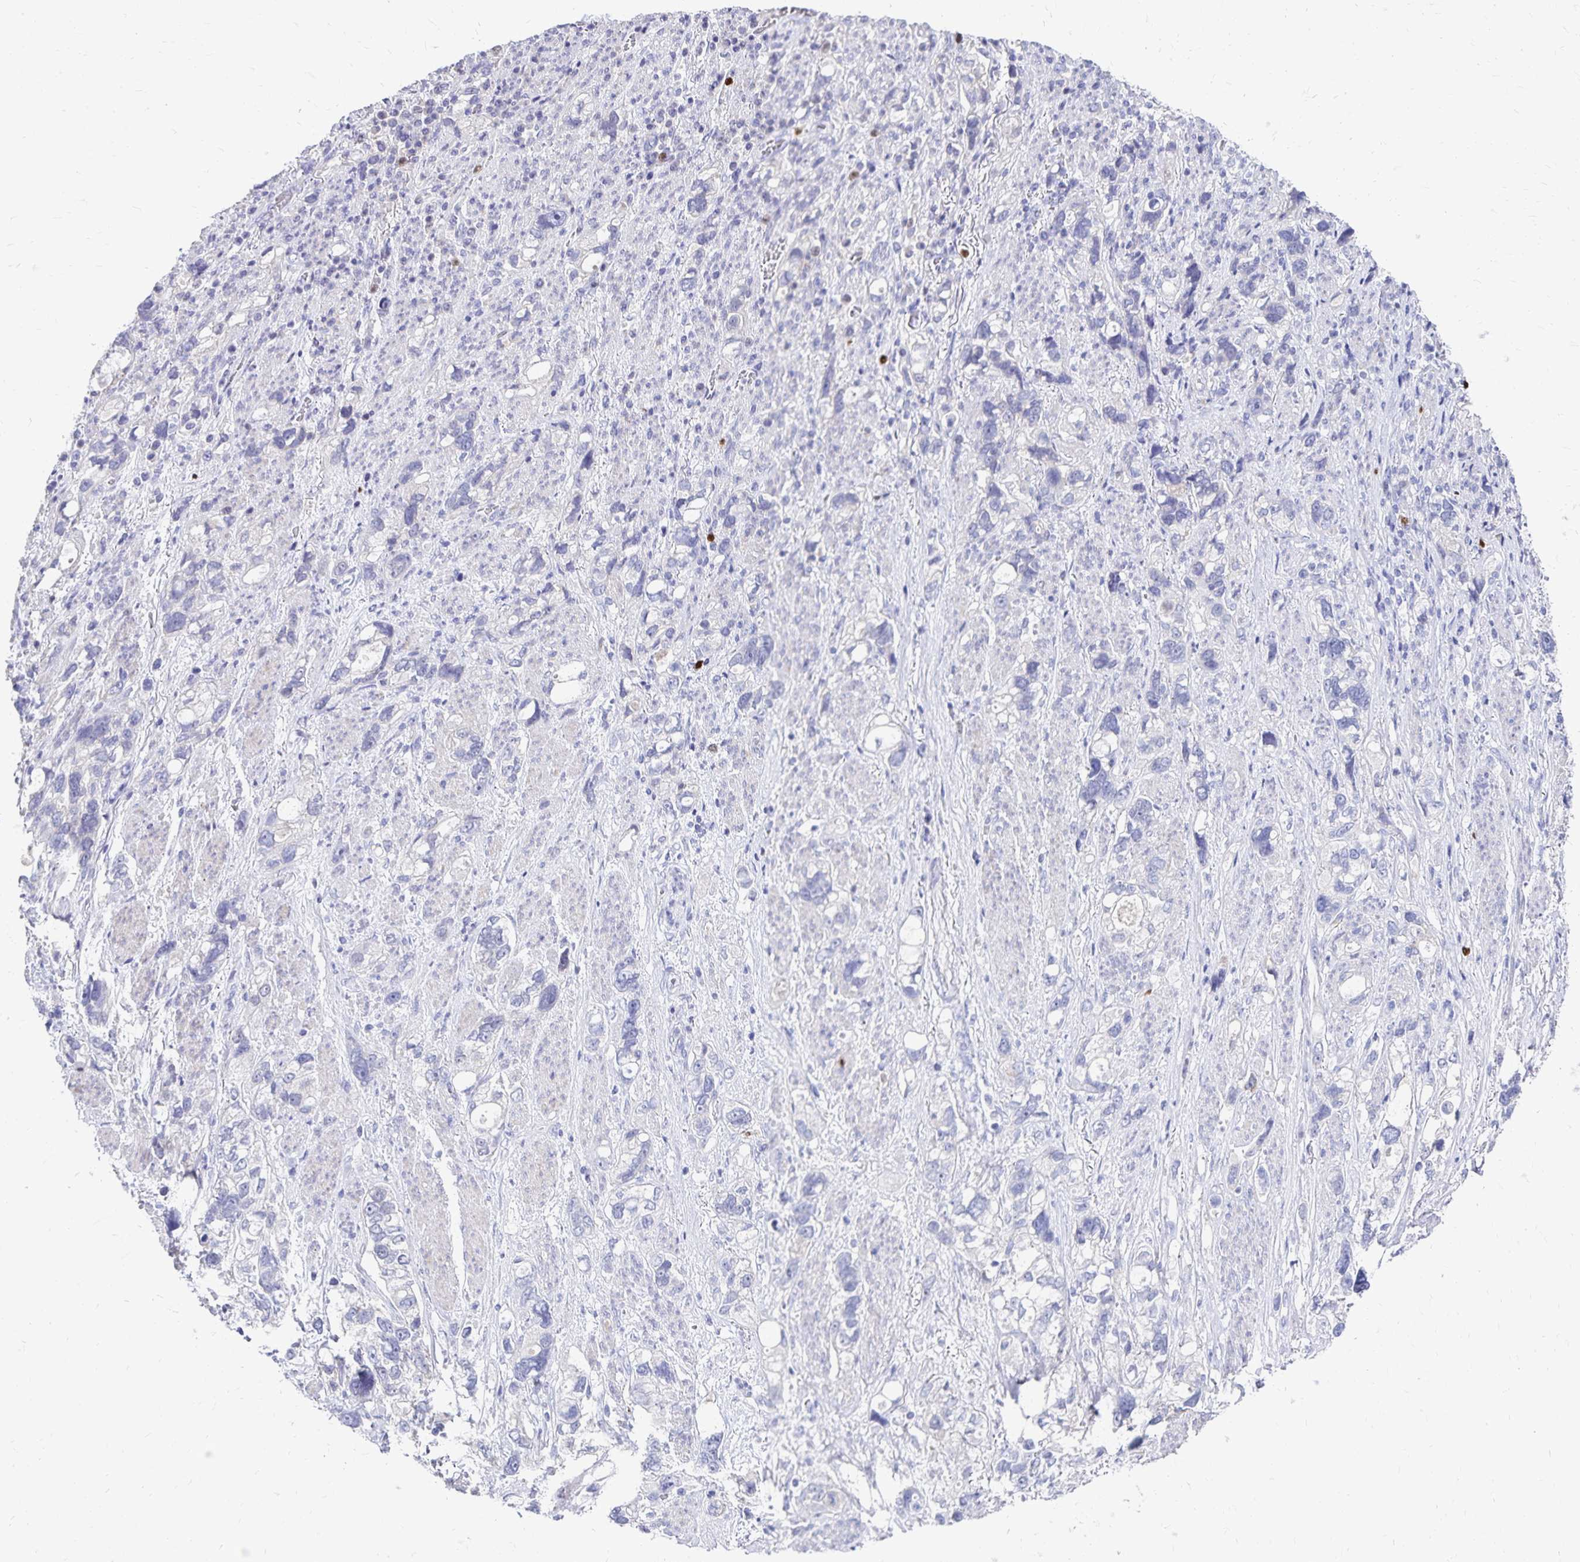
{"staining": {"intensity": "negative", "quantity": "none", "location": "none"}, "tissue": "stomach cancer", "cell_type": "Tumor cells", "image_type": "cancer", "snomed": [{"axis": "morphology", "description": "Adenocarcinoma, NOS"}, {"axis": "topography", "description": "Stomach, upper"}], "caption": "Image shows no protein positivity in tumor cells of stomach adenocarcinoma tissue. Nuclei are stained in blue.", "gene": "PAX5", "patient": {"sex": "female", "age": 81}}